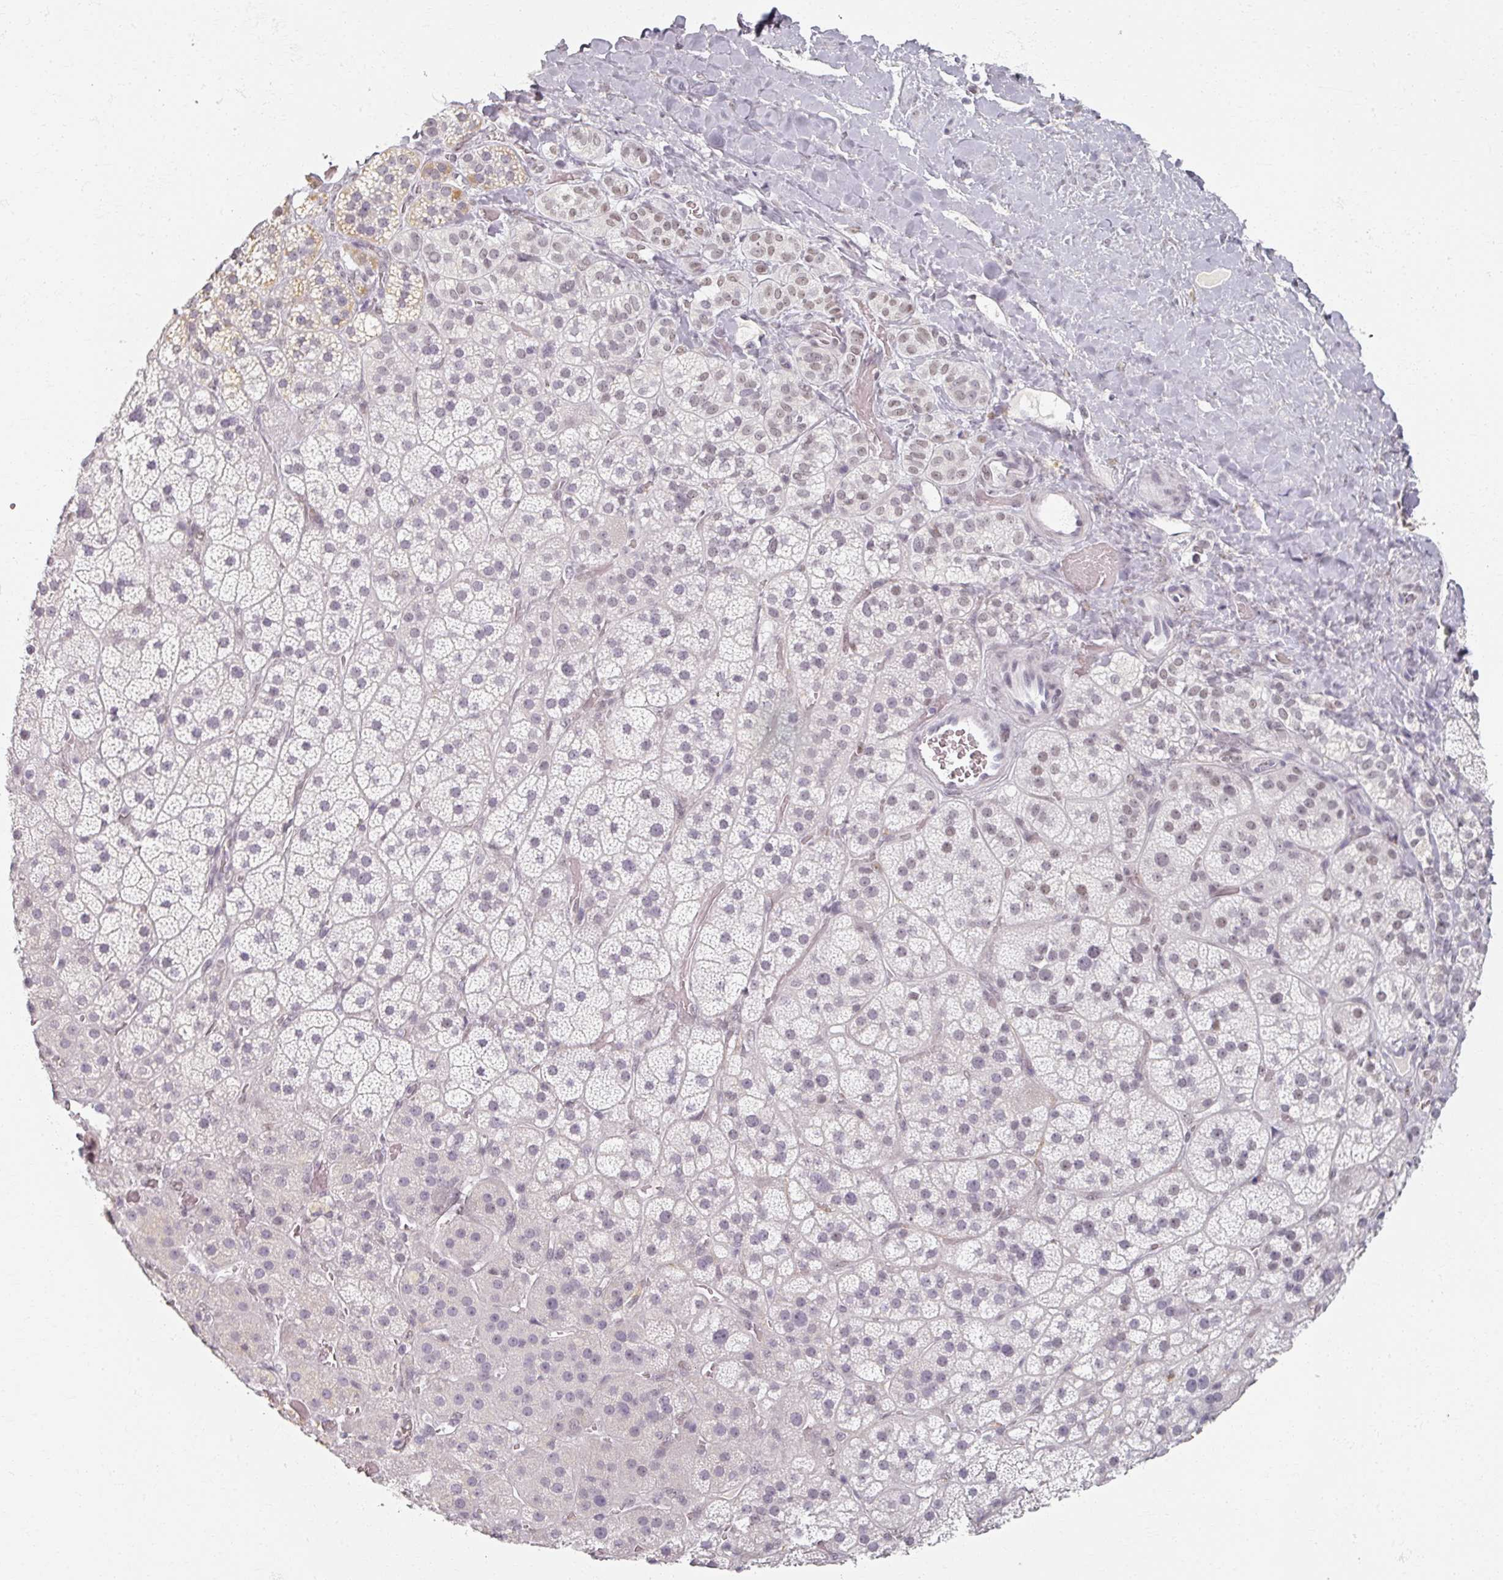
{"staining": {"intensity": "moderate", "quantity": "<25%", "location": "nuclear"}, "tissue": "adrenal gland", "cell_type": "Glandular cells", "image_type": "normal", "snomed": [{"axis": "morphology", "description": "Normal tissue, NOS"}, {"axis": "topography", "description": "Adrenal gland"}], "caption": "Adrenal gland was stained to show a protein in brown. There is low levels of moderate nuclear expression in about <25% of glandular cells. The protein of interest is shown in brown color, while the nuclei are stained blue.", "gene": "RIPOR3", "patient": {"sex": "male", "age": 57}}